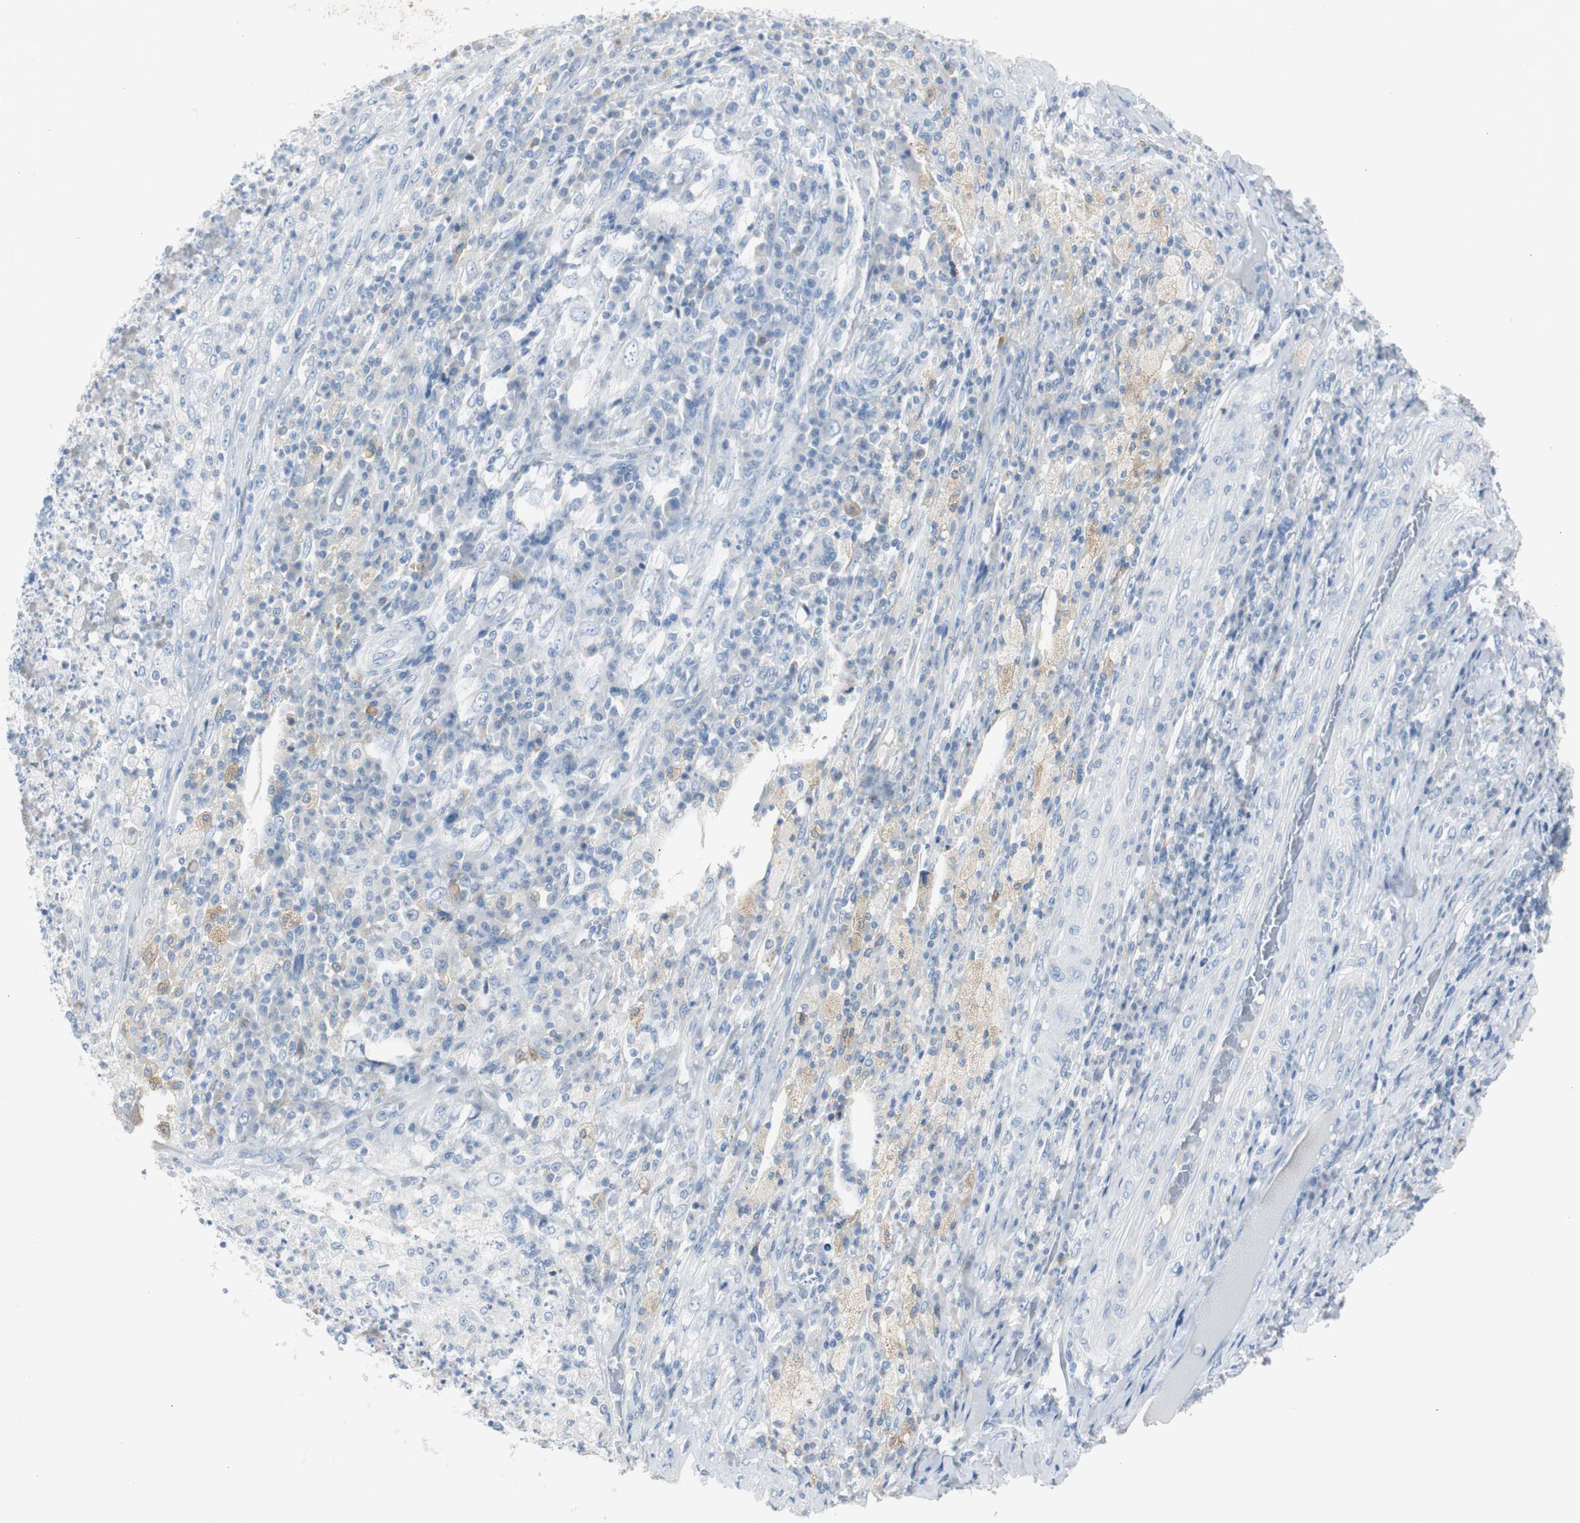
{"staining": {"intensity": "negative", "quantity": "none", "location": "none"}, "tissue": "testis cancer", "cell_type": "Tumor cells", "image_type": "cancer", "snomed": [{"axis": "morphology", "description": "Necrosis, NOS"}, {"axis": "morphology", "description": "Carcinoma, Embryonal, NOS"}, {"axis": "topography", "description": "Testis"}], "caption": "DAB immunohistochemical staining of human testis cancer (embryonal carcinoma) exhibits no significant staining in tumor cells. The staining was performed using DAB to visualize the protein expression in brown, while the nuclei were stained in blue with hematoxylin (Magnification: 20x).", "gene": "S100A7", "patient": {"sex": "male", "age": 19}}